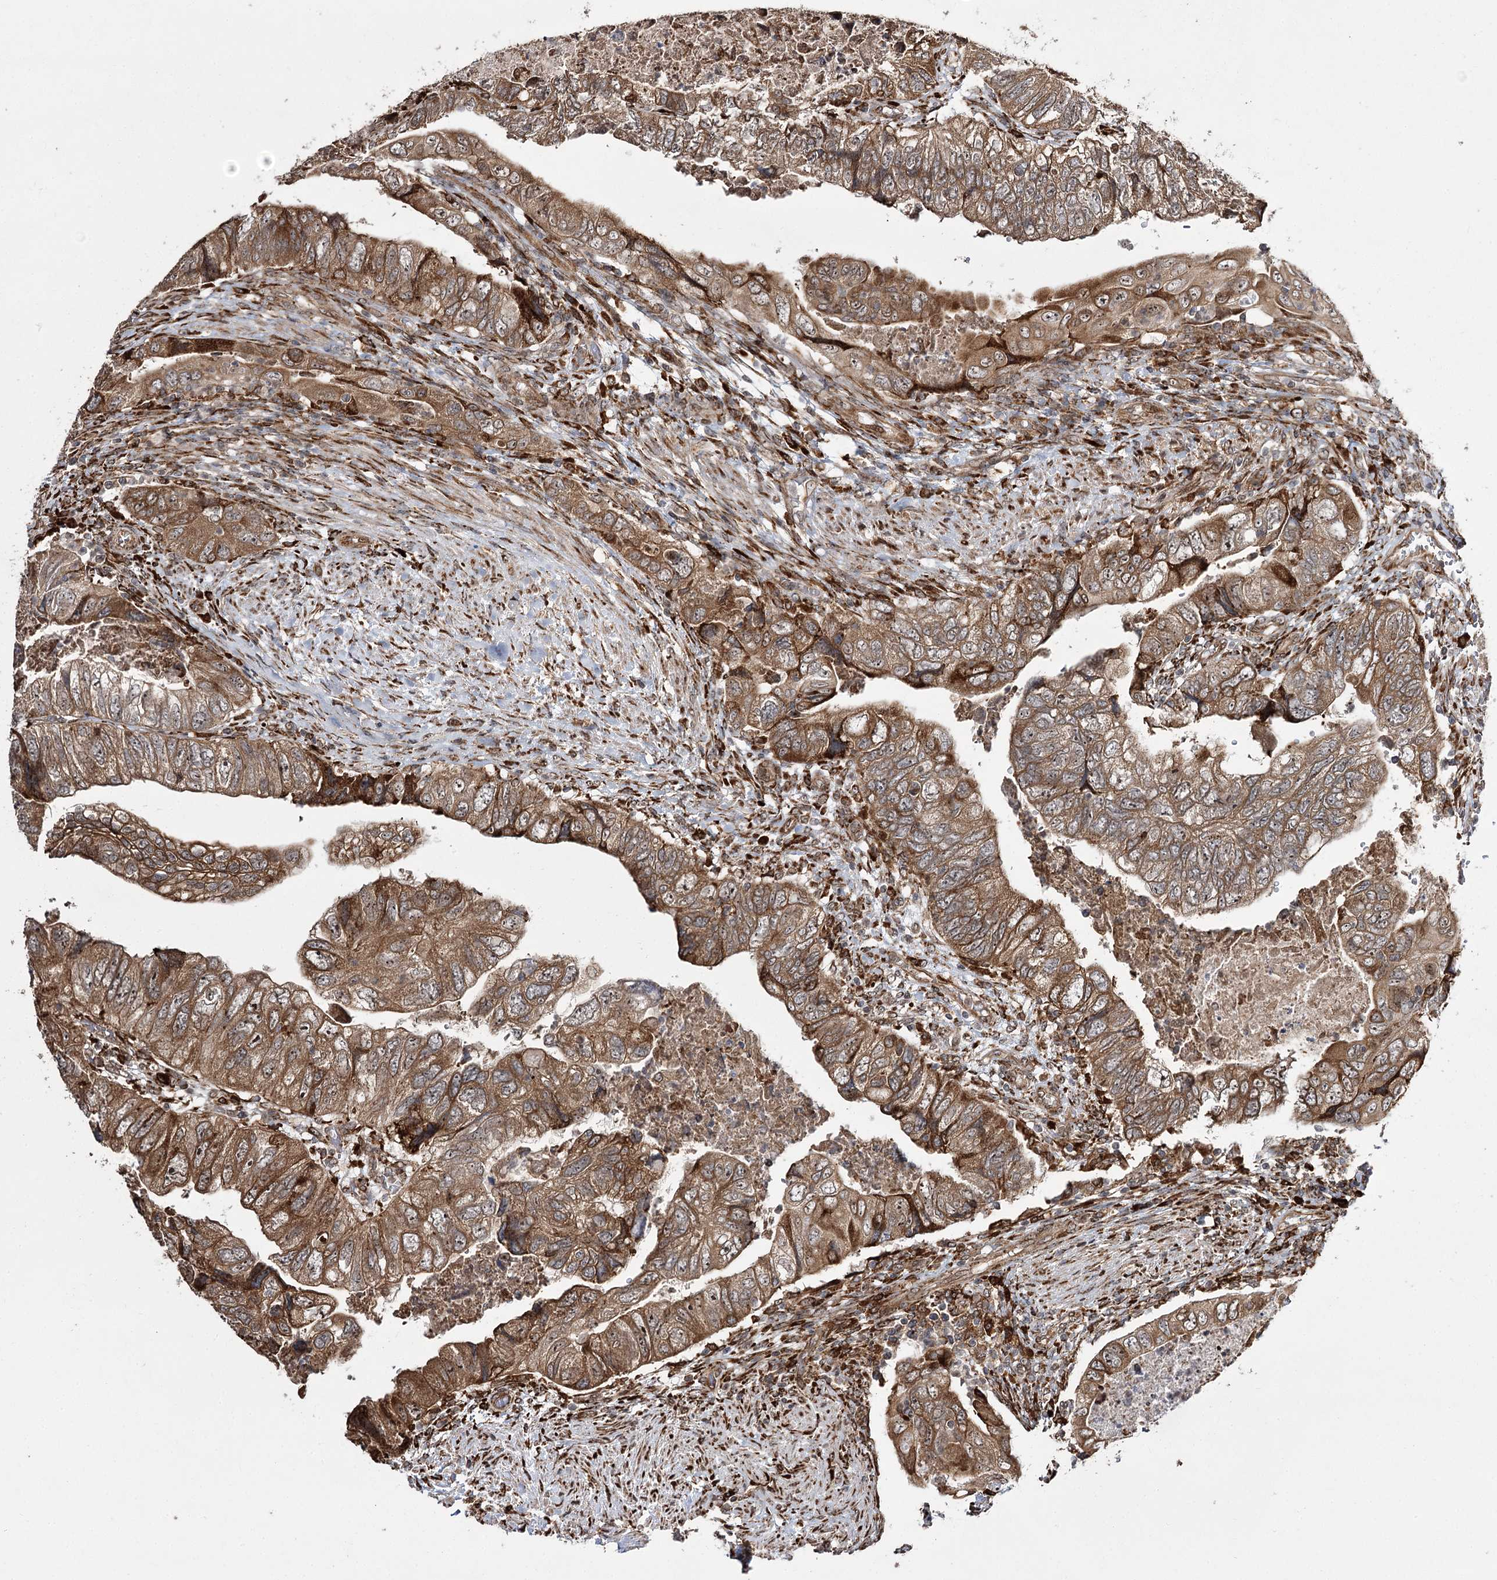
{"staining": {"intensity": "moderate", "quantity": ">75%", "location": "cytoplasmic/membranous,nuclear"}, "tissue": "colorectal cancer", "cell_type": "Tumor cells", "image_type": "cancer", "snomed": [{"axis": "morphology", "description": "Adenocarcinoma, NOS"}, {"axis": "topography", "description": "Rectum"}], "caption": "This image reveals immunohistochemistry (IHC) staining of human colorectal cancer (adenocarcinoma), with medium moderate cytoplasmic/membranous and nuclear positivity in approximately >75% of tumor cells.", "gene": "FANCL", "patient": {"sex": "male", "age": 63}}